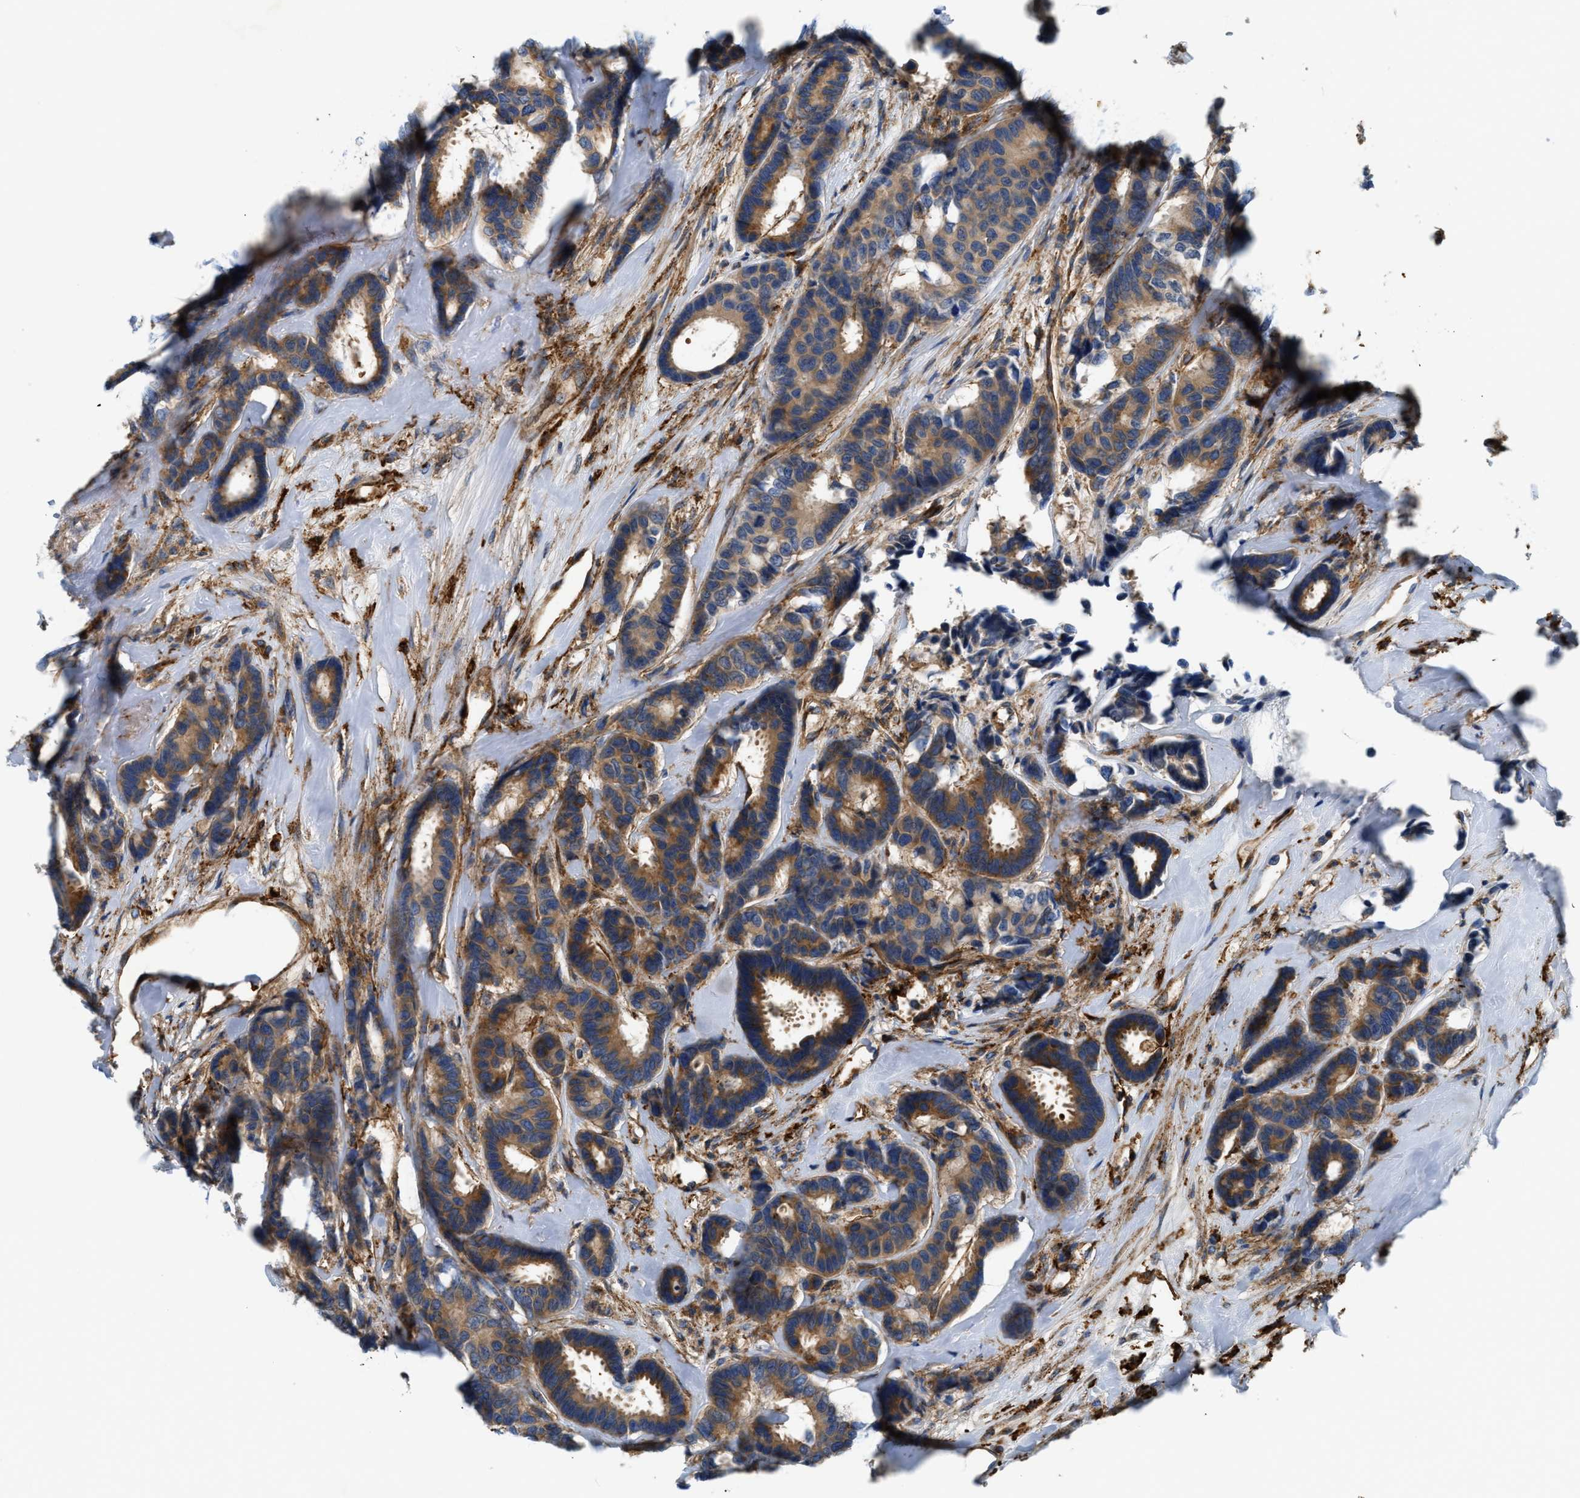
{"staining": {"intensity": "moderate", "quantity": ">75%", "location": "cytoplasmic/membranous"}, "tissue": "breast cancer", "cell_type": "Tumor cells", "image_type": "cancer", "snomed": [{"axis": "morphology", "description": "Duct carcinoma"}, {"axis": "topography", "description": "Breast"}], "caption": "Protein expression analysis of breast cancer exhibits moderate cytoplasmic/membranous positivity in approximately >75% of tumor cells.", "gene": "NSUN7", "patient": {"sex": "female", "age": 87}}